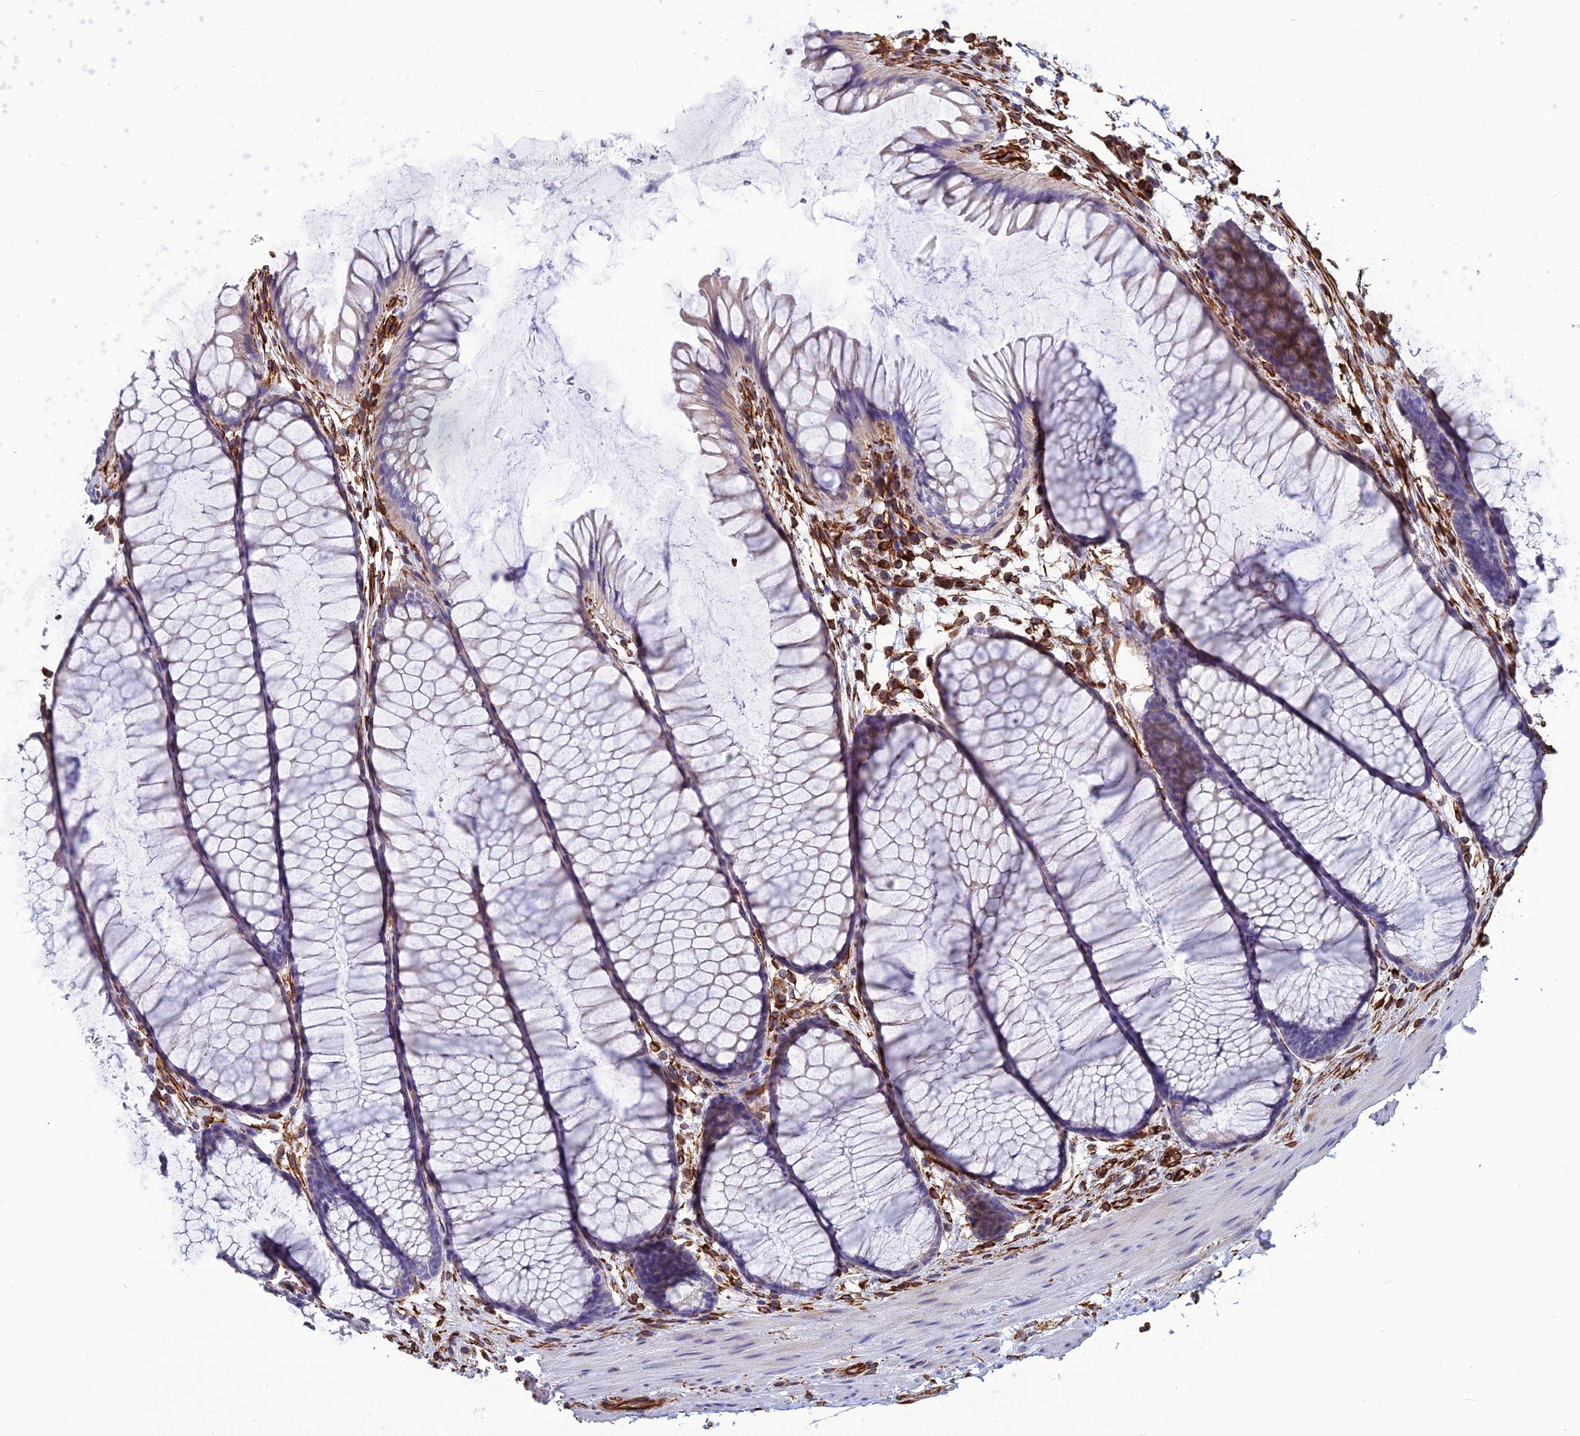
{"staining": {"intensity": "strong", "quantity": ">75%", "location": "cytoplasmic/membranous"}, "tissue": "colon", "cell_type": "Endothelial cells", "image_type": "normal", "snomed": [{"axis": "morphology", "description": "Normal tissue, NOS"}, {"axis": "topography", "description": "Colon"}], "caption": "This is an image of IHC staining of unremarkable colon, which shows strong staining in the cytoplasmic/membranous of endothelial cells.", "gene": "FBXL20", "patient": {"sex": "female", "age": 82}}